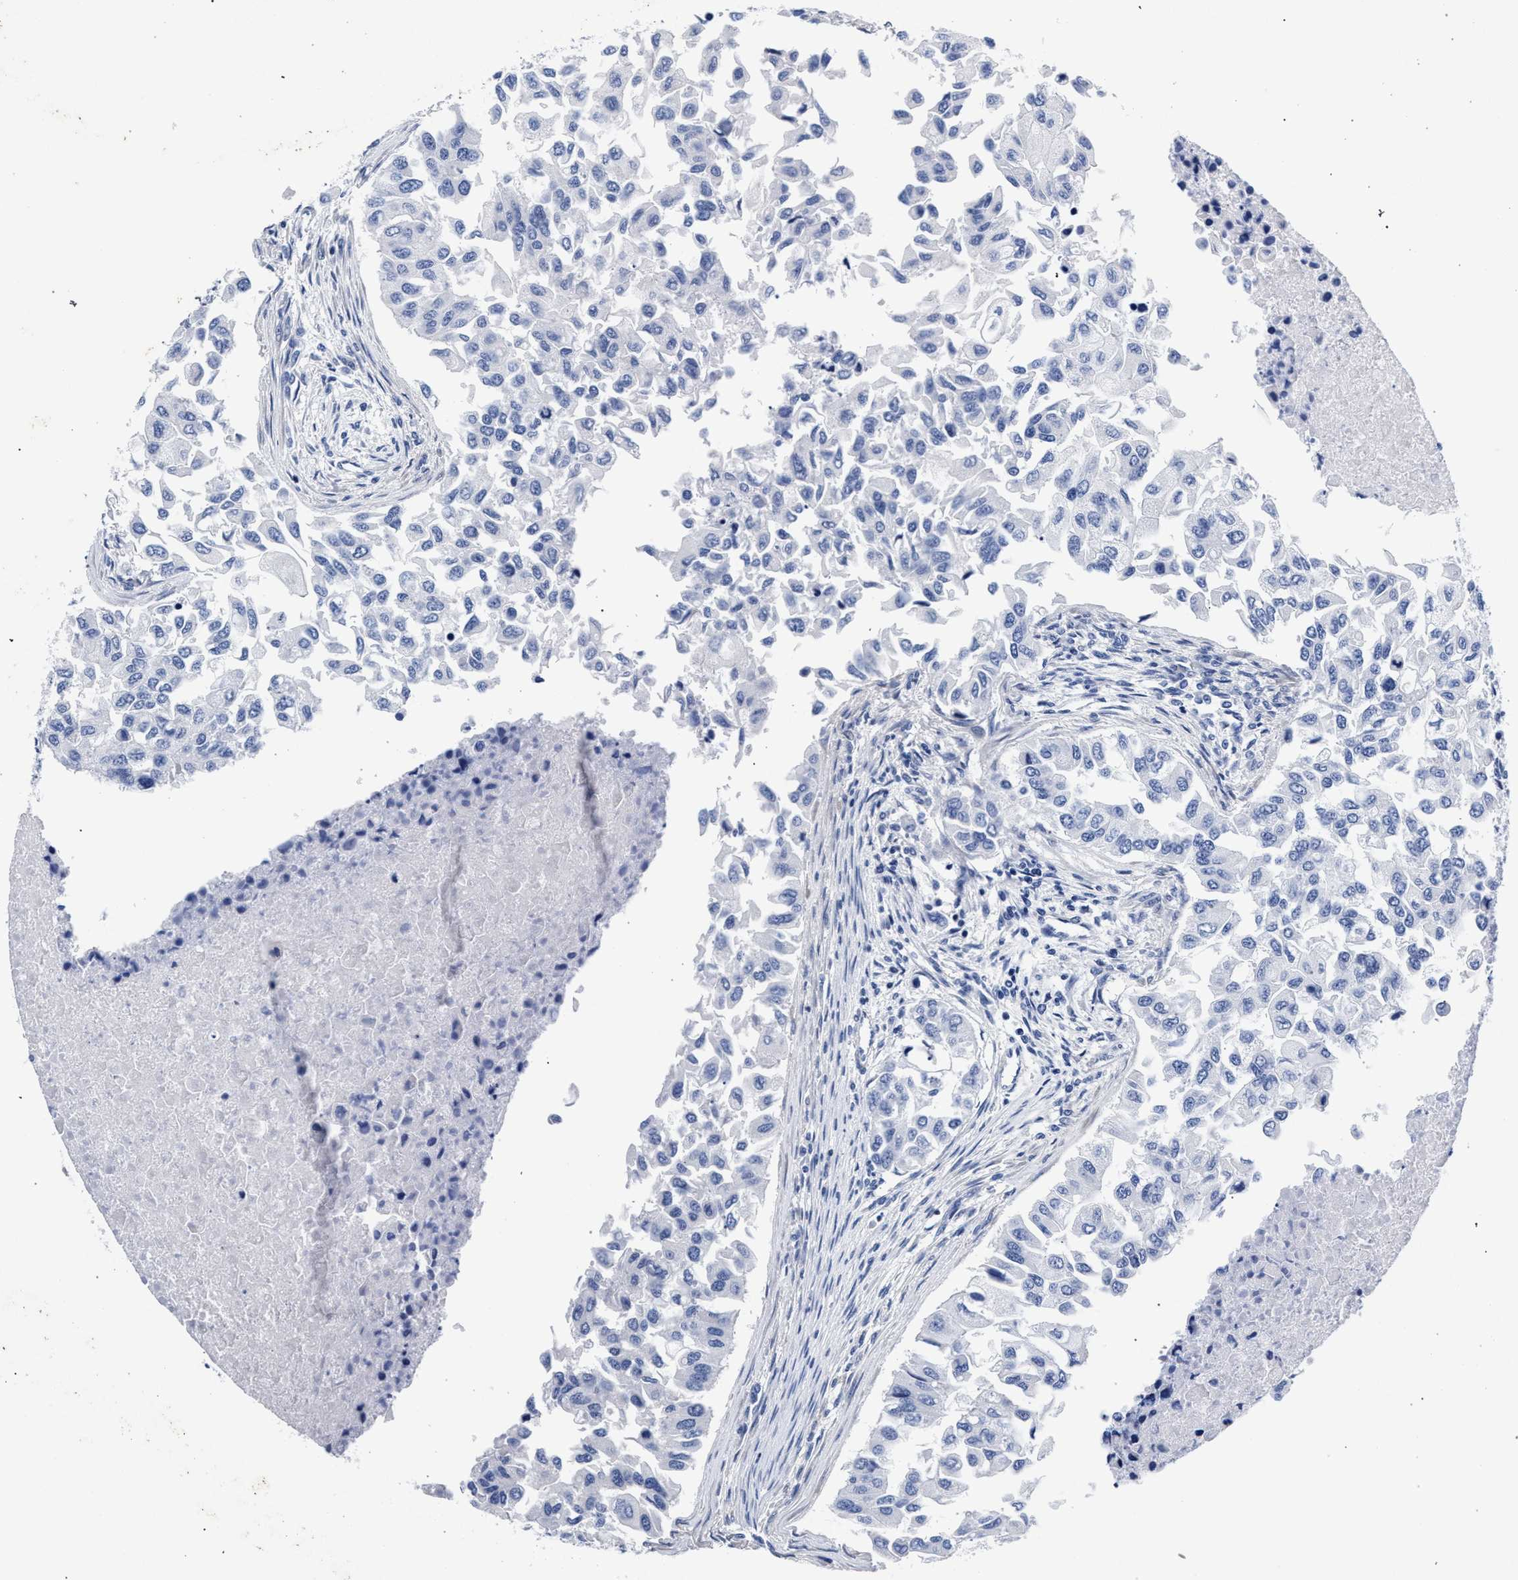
{"staining": {"intensity": "negative", "quantity": "none", "location": "none"}, "tissue": "breast cancer", "cell_type": "Tumor cells", "image_type": "cancer", "snomed": [{"axis": "morphology", "description": "Normal tissue, NOS"}, {"axis": "morphology", "description": "Duct carcinoma"}, {"axis": "topography", "description": "Breast"}], "caption": "A histopathology image of breast cancer stained for a protein exhibits no brown staining in tumor cells. (DAB IHC, high magnification).", "gene": "AKAP4", "patient": {"sex": "female", "age": 49}}